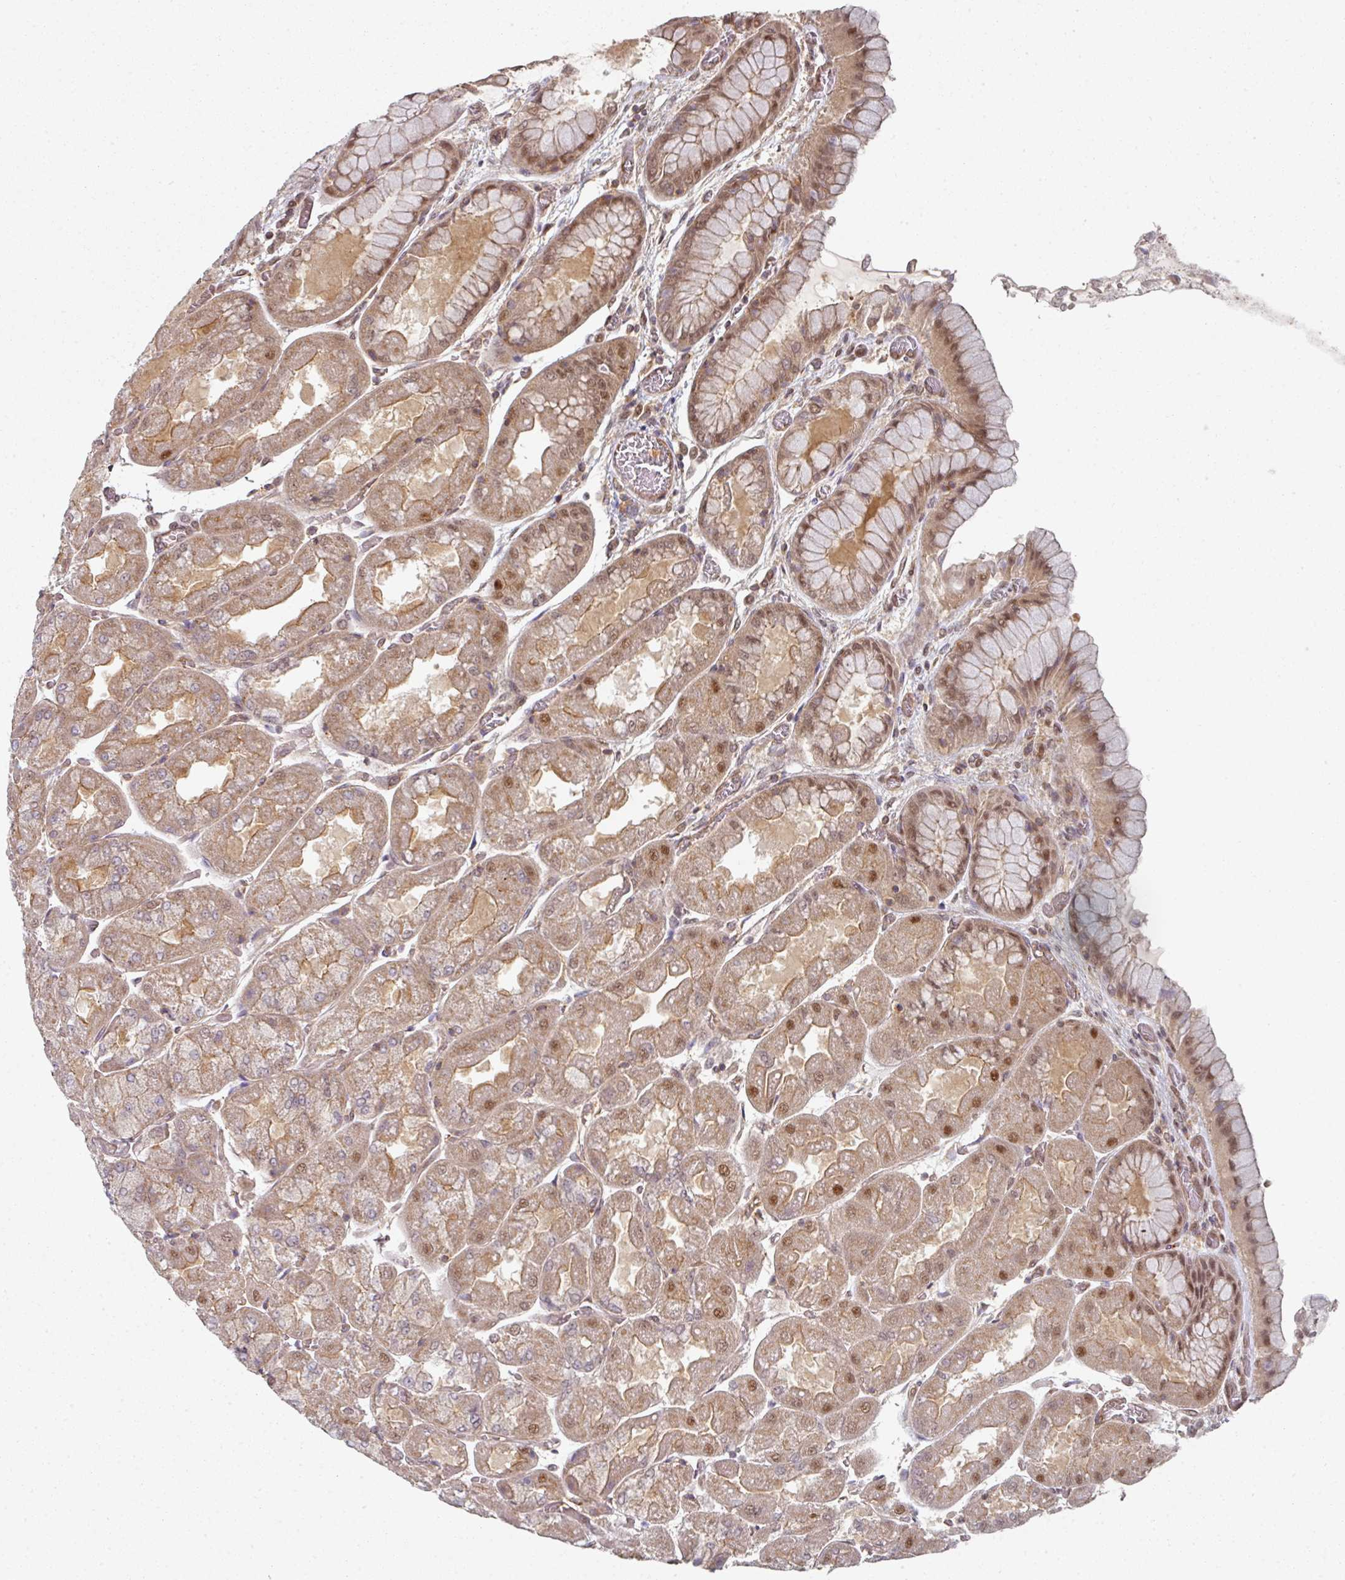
{"staining": {"intensity": "moderate", "quantity": ">75%", "location": "cytoplasmic/membranous,nuclear"}, "tissue": "stomach", "cell_type": "Glandular cells", "image_type": "normal", "snomed": [{"axis": "morphology", "description": "Normal tissue, NOS"}, {"axis": "topography", "description": "Stomach"}], "caption": "Unremarkable stomach reveals moderate cytoplasmic/membranous,nuclear expression in approximately >75% of glandular cells, visualized by immunohistochemistry.", "gene": "PSME3IP1", "patient": {"sex": "female", "age": 61}}